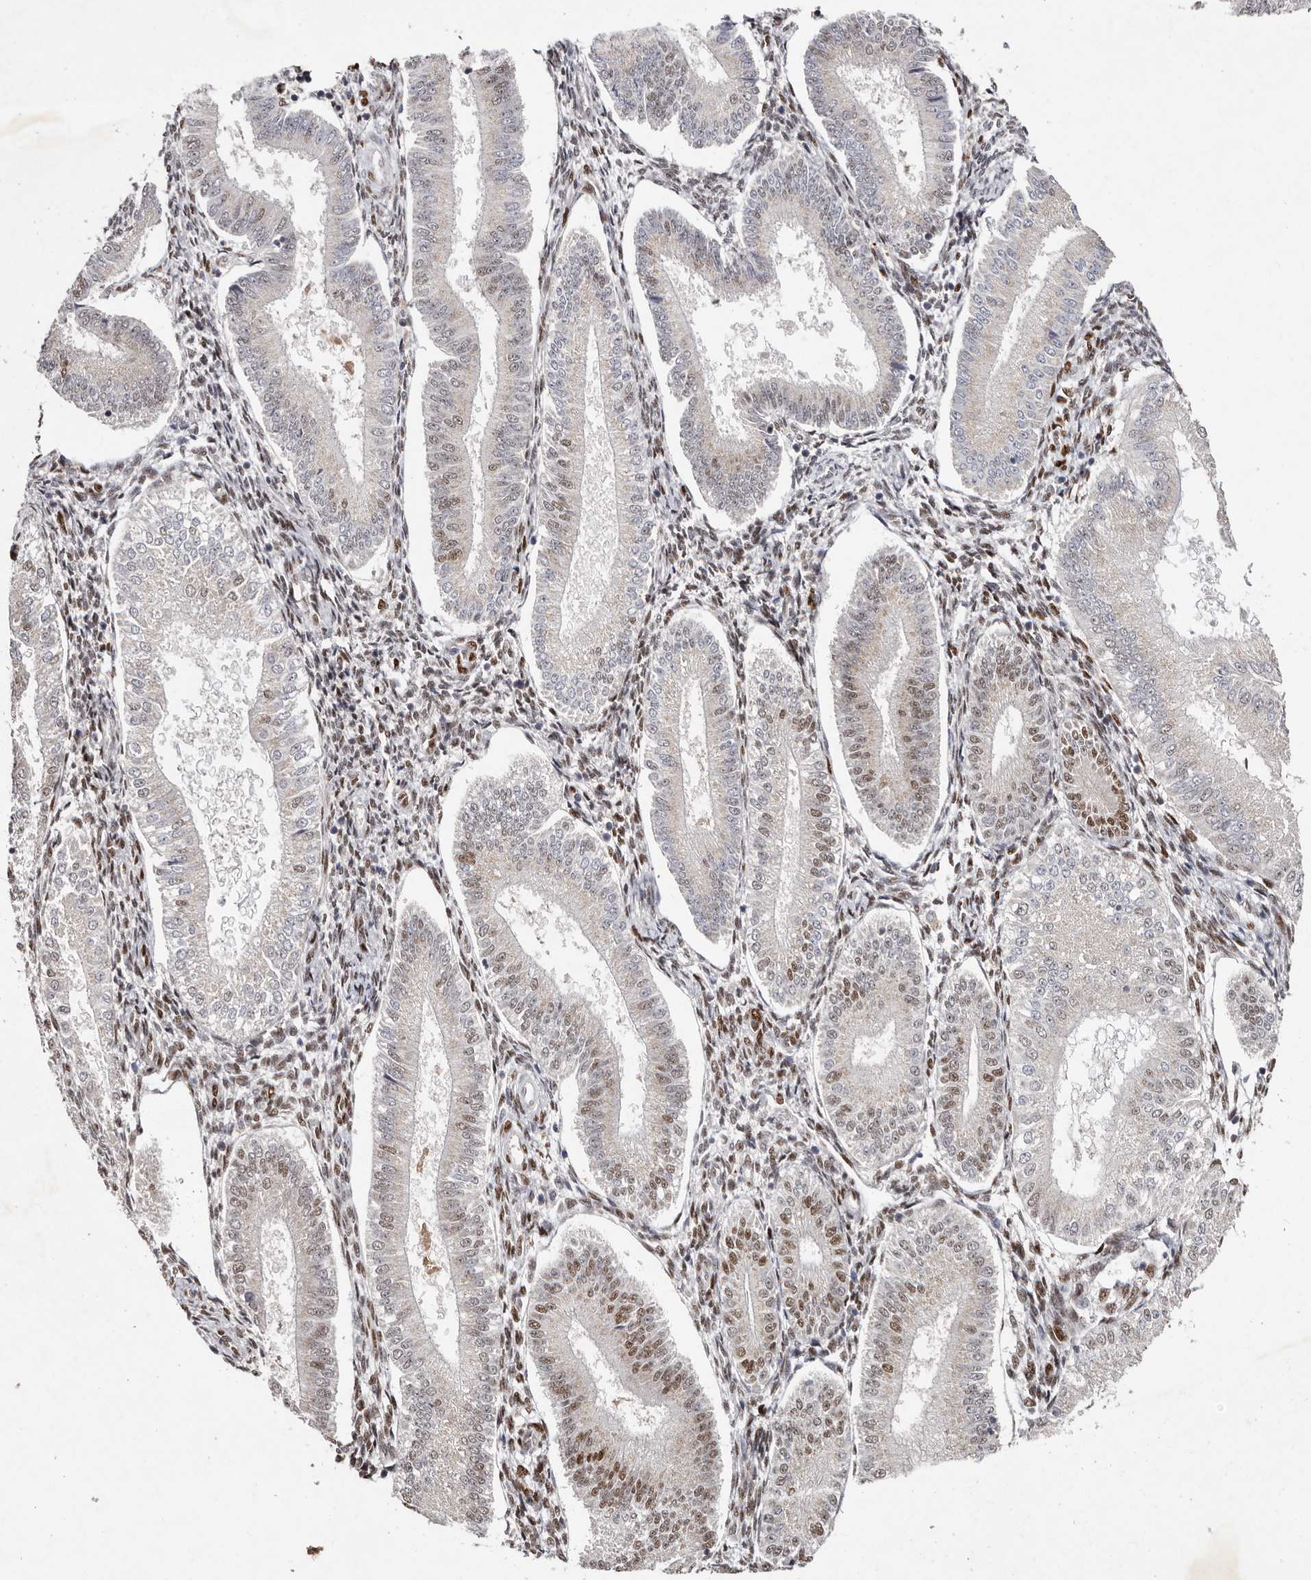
{"staining": {"intensity": "moderate", "quantity": "25%-75%", "location": "nuclear"}, "tissue": "endometrium", "cell_type": "Cells in endometrial stroma", "image_type": "normal", "snomed": [{"axis": "morphology", "description": "Normal tissue, NOS"}, {"axis": "topography", "description": "Endometrium"}], "caption": "An immunohistochemistry micrograph of normal tissue is shown. Protein staining in brown highlights moderate nuclear positivity in endometrium within cells in endometrial stroma.", "gene": "KLF7", "patient": {"sex": "female", "age": 39}}